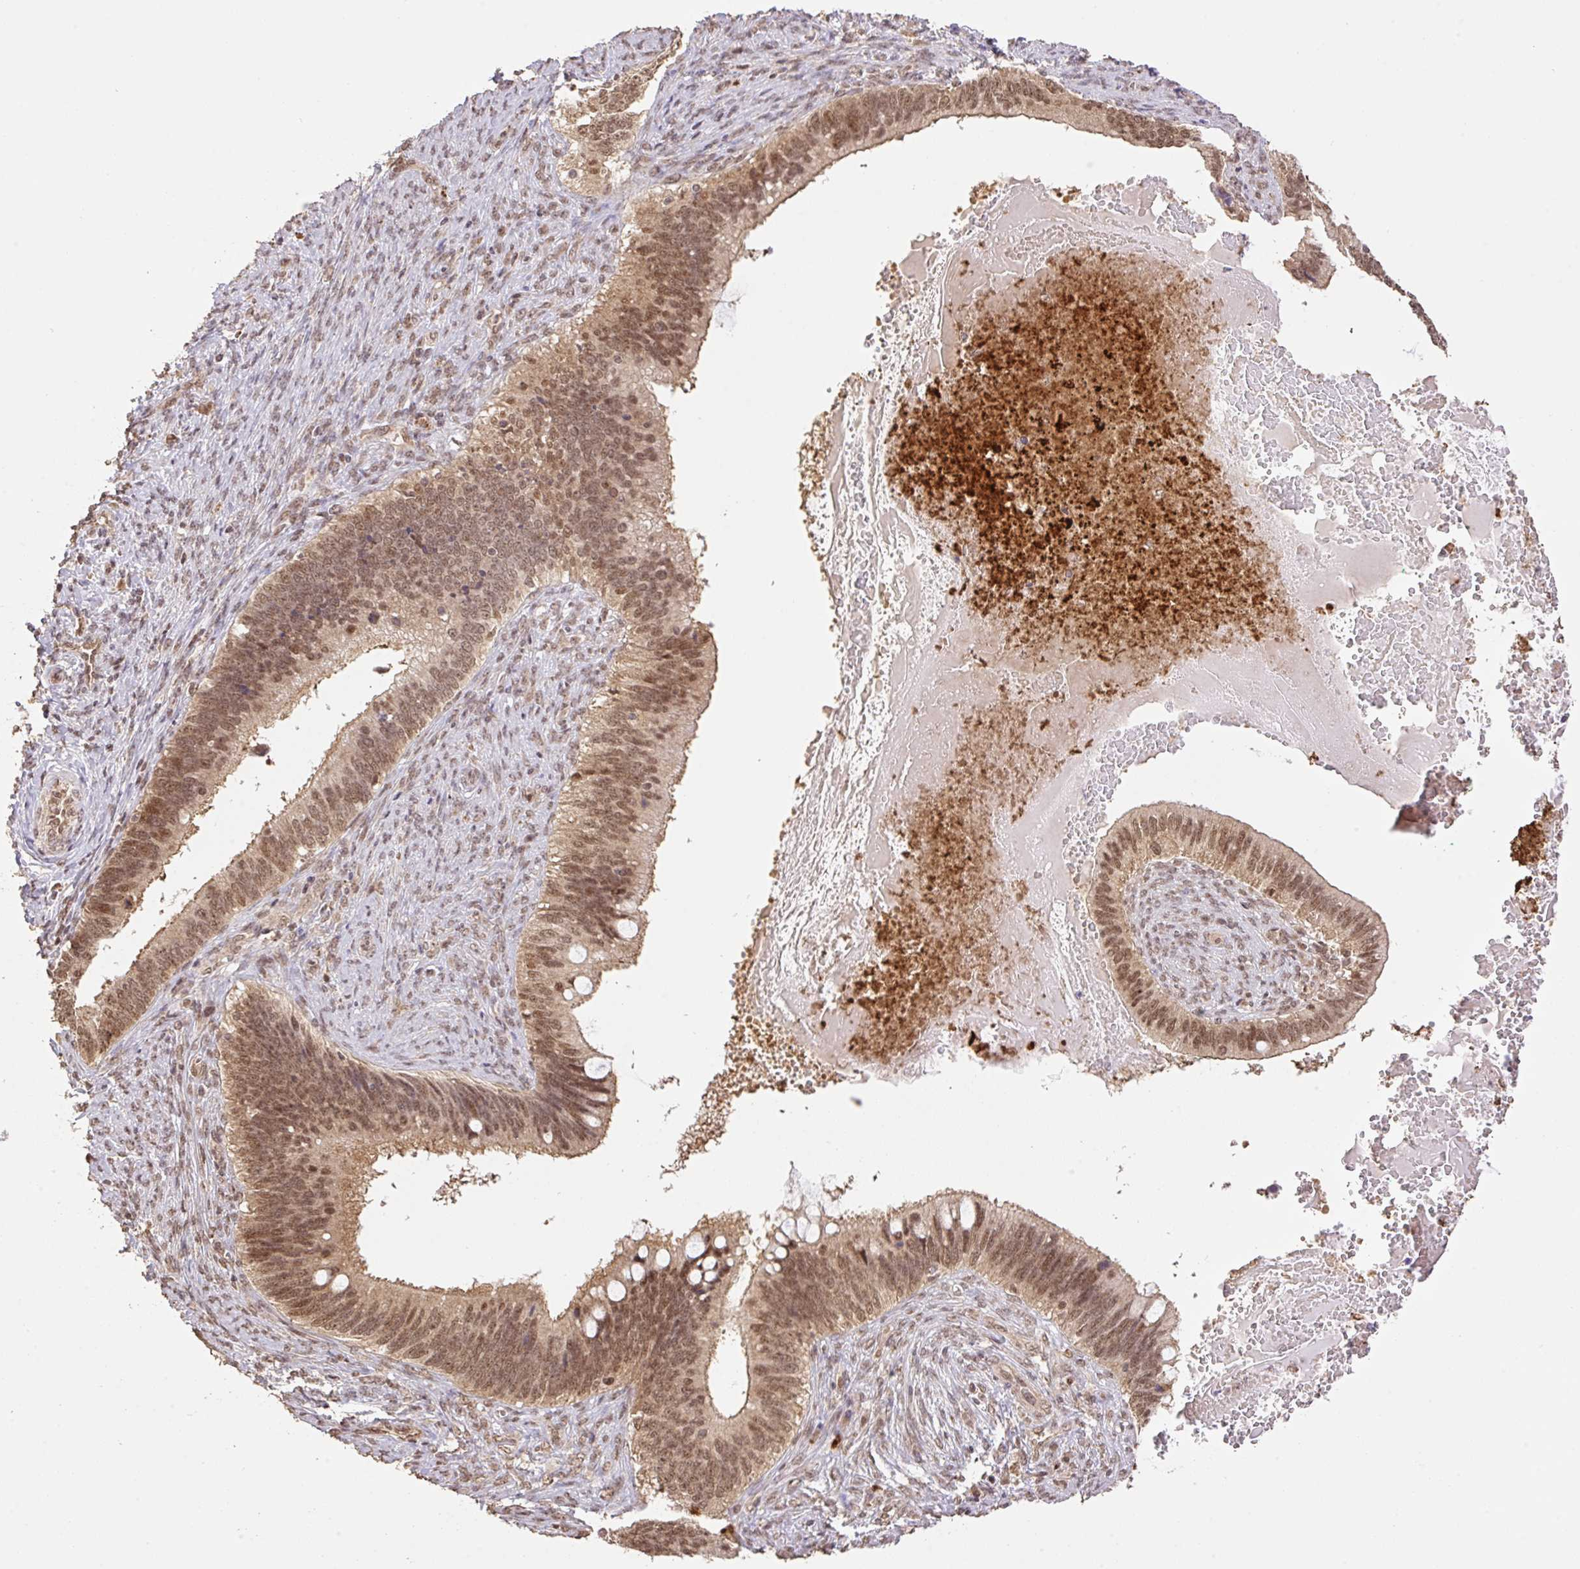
{"staining": {"intensity": "moderate", "quantity": ">75%", "location": "cytoplasmic/membranous,nuclear"}, "tissue": "cervical cancer", "cell_type": "Tumor cells", "image_type": "cancer", "snomed": [{"axis": "morphology", "description": "Adenocarcinoma, NOS"}, {"axis": "topography", "description": "Cervix"}], "caption": "Cervical cancer tissue shows moderate cytoplasmic/membranous and nuclear expression in approximately >75% of tumor cells", "gene": "VPS25", "patient": {"sex": "female", "age": 42}}